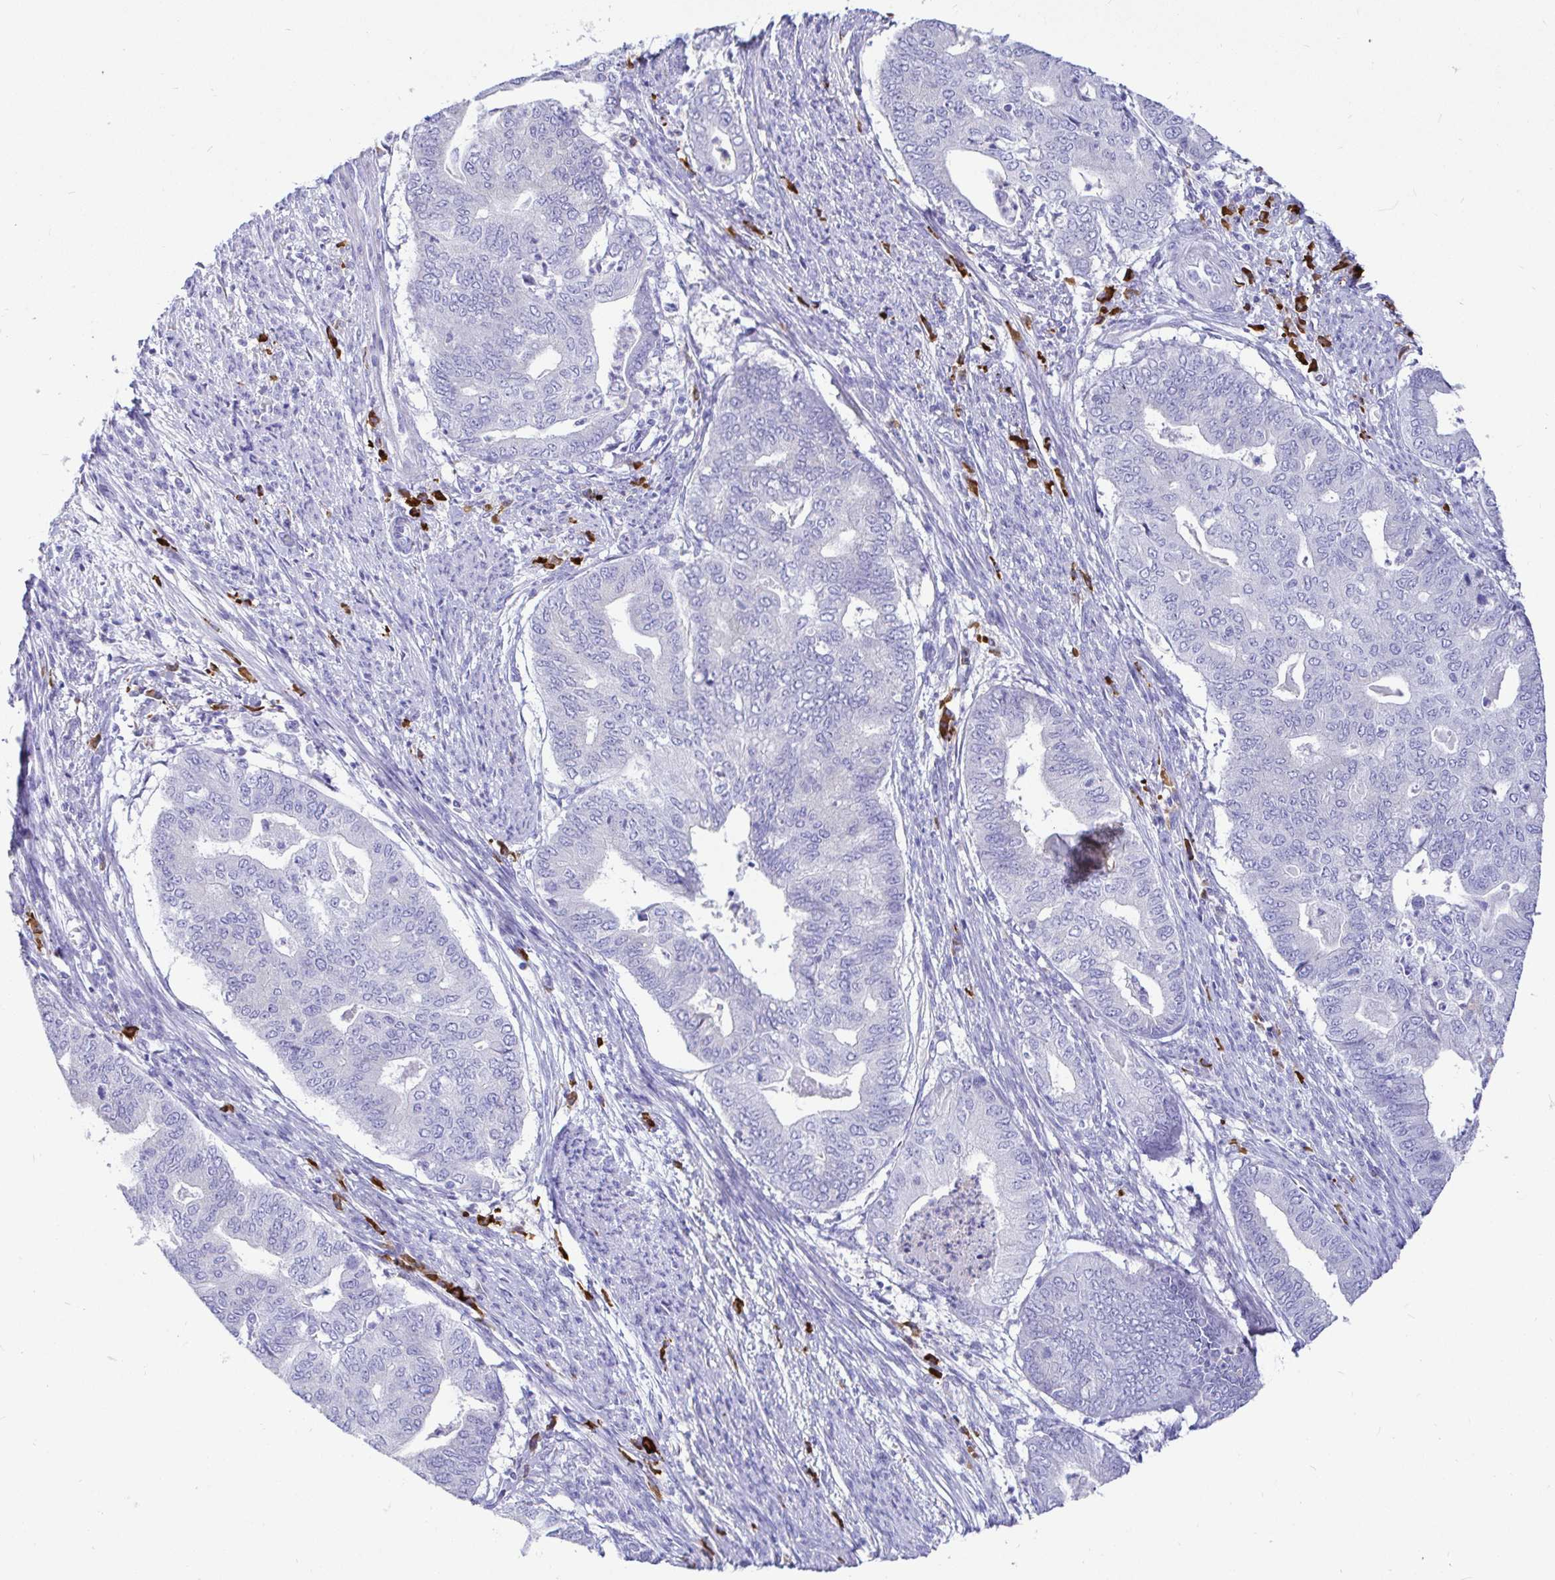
{"staining": {"intensity": "negative", "quantity": "none", "location": "none"}, "tissue": "endometrial cancer", "cell_type": "Tumor cells", "image_type": "cancer", "snomed": [{"axis": "morphology", "description": "Adenocarcinoma, NOS"}, {"axis": "topography", "description": "Endometrium"}], "caption": "Tumor cells are negative for protein expression in human adenocarcinoma (endometrial). (DAB IHC visualized using brightfield microscopy, high magnification).", "gene": "CCDC62", "patient": {"sex": "female", "age": 79}}